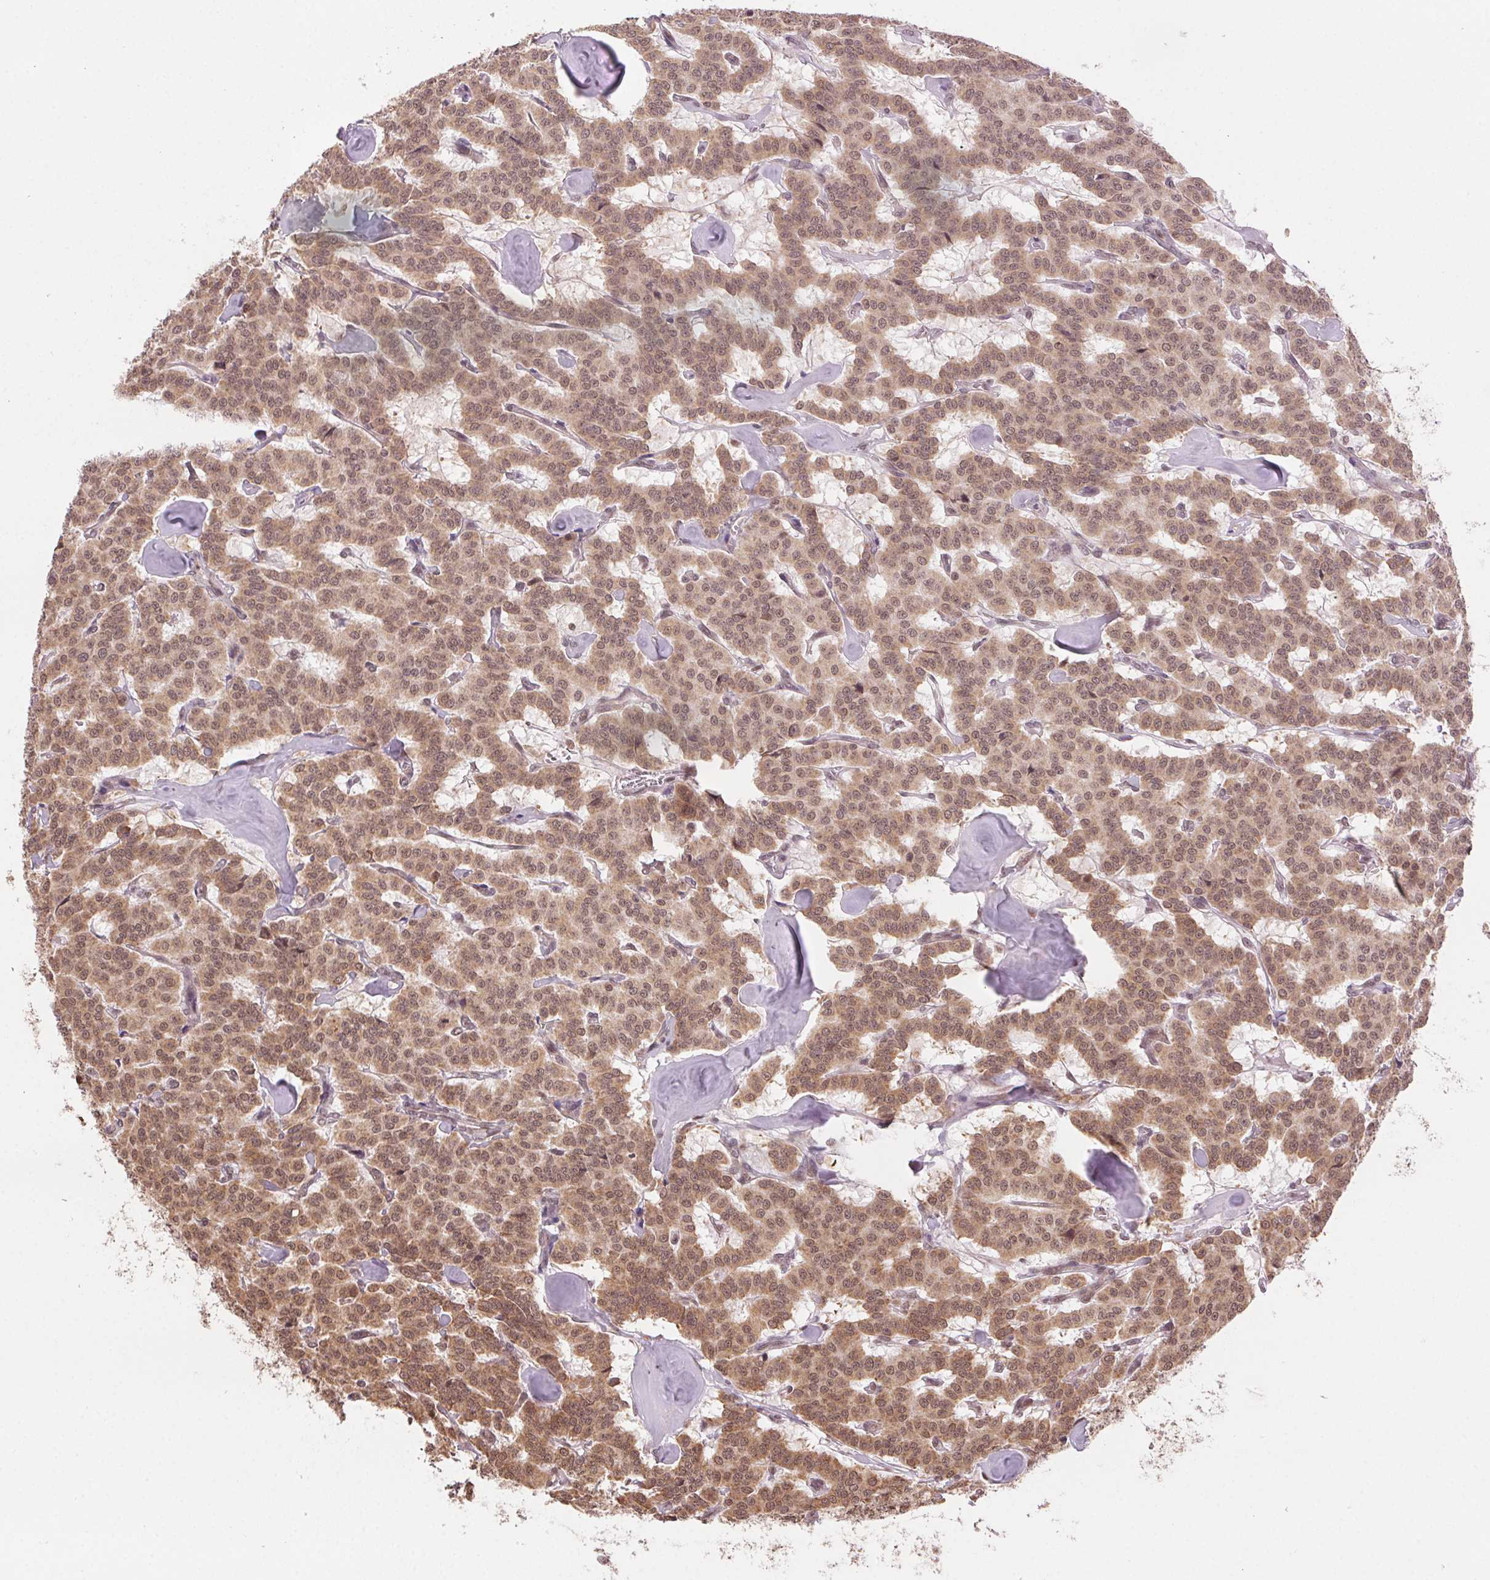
{"staining": {"intensity": "weak", "quantity": ">75%", "location": "cytoplasmic/membranous,nuclear"}, "tissue": "carcinoid", "cell_type": "Tumor cells", "image_type": "cancer", "snomed": [{"axis": "morphology", "description": "Carcinoid, malignant, NOS"}, {"axis": "topography", "description": "Lung"}], "caption": "Human carcinoid stained for a protein (brown) shows weak cytoplasmic/membranous and nuclear positive expression in approximately >75% of tumor cells.", "gene": "TREML4", "patient": {"sex": "female", "age": 46}}